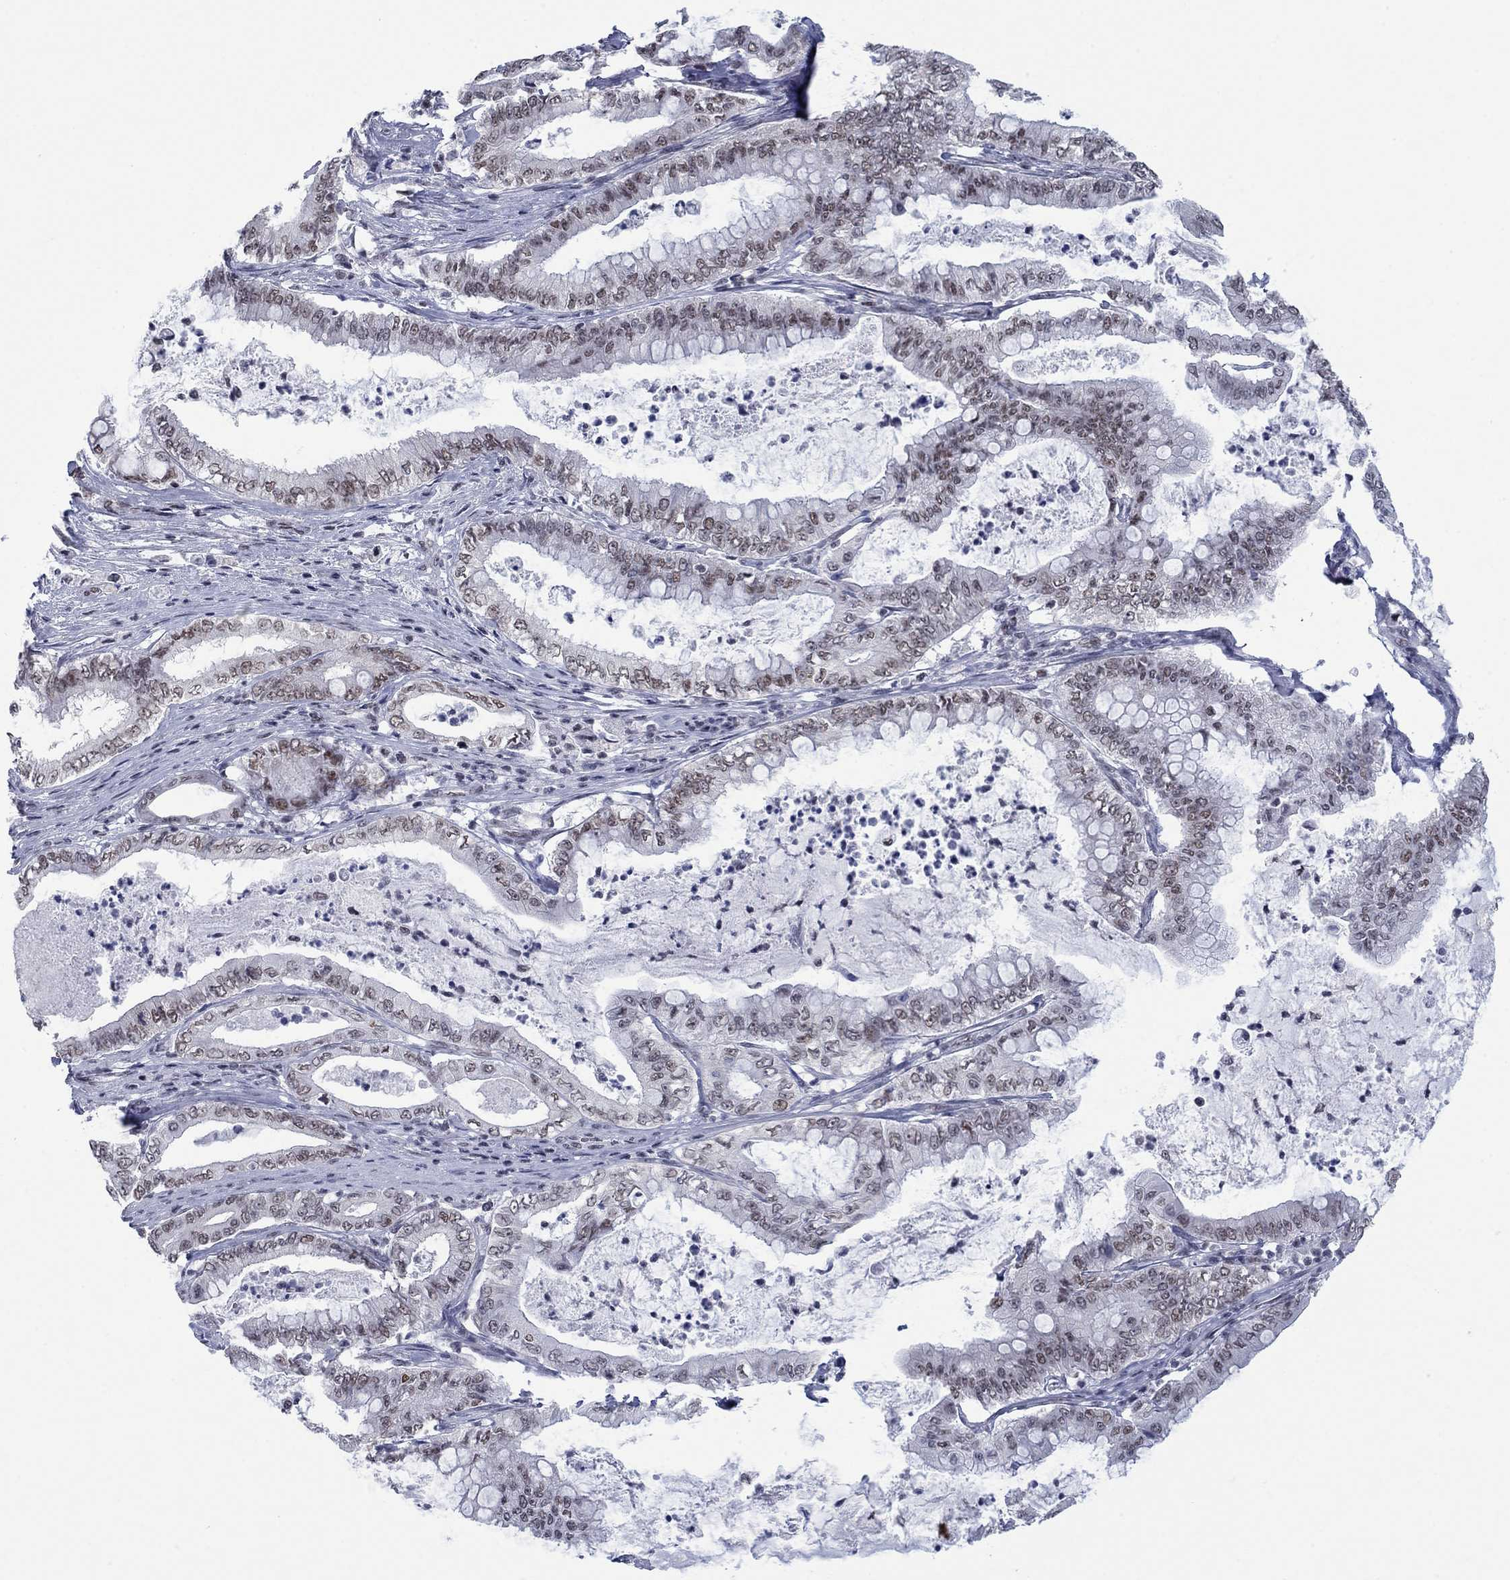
{"staining": {"intensity": "moderate", "quantity": "25%-75%", "location": "nuclear"}, "tissue": "pancreatic cancer", "cell_type": "Tumor cells", "image_type": "cancer", "snomed": [{"axis": "morphology", "description": "Adenocarcinoma, NOS"}, {"axis": "topography", "description": "Pancreas"}], "caption": "Moderate nuclear protein staining is seen in approximately 25%-75% of tumor cells in adenocarcinoma (pancreatic). The protein of interest is stained brown, and the nuclei are stained in blue (DAB (3,3'-diaminobenzidine) IHC with brightfield microscopy, high magnification).", "gene": "NPAS3", "patient": {"sex": "male", "age": 71}}